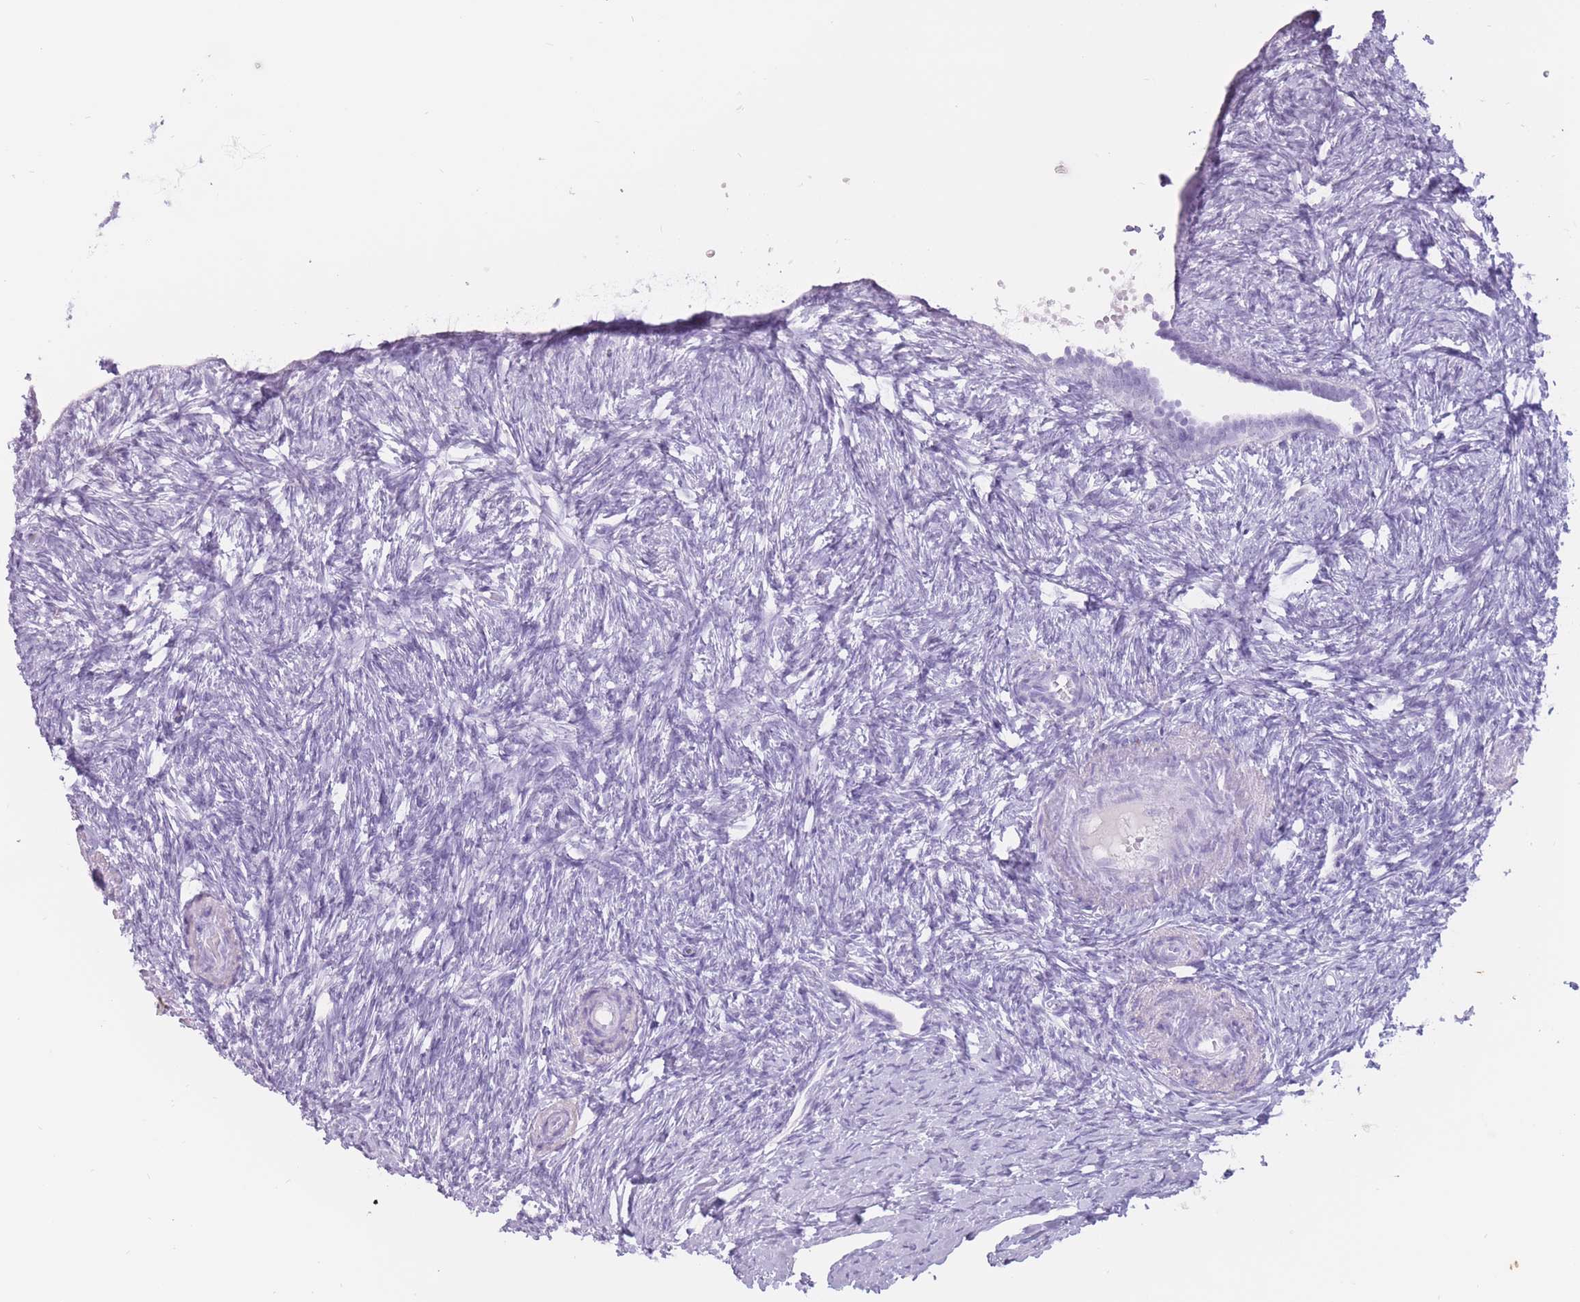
{"staining": {"intensity": "negative", "quantity": "none", "location": "none"}, "tissue": "ovary", "cell_type": "Ovarian stroma cells", "image_type": "normal", "snomed": [{"axis": "morphology", "description": "Normal tissue, NOS"}, {"axis": "topography", "description": "Ovary"}], "caption": "Immunohistochemistry photomicrograph of unremarkable ovary: human ovary stained with DAB exhibits no significant protein expression in ovarian stroma cells.", "gene": "PNMA3", "patient": {"sex": "female", "age": 51}}